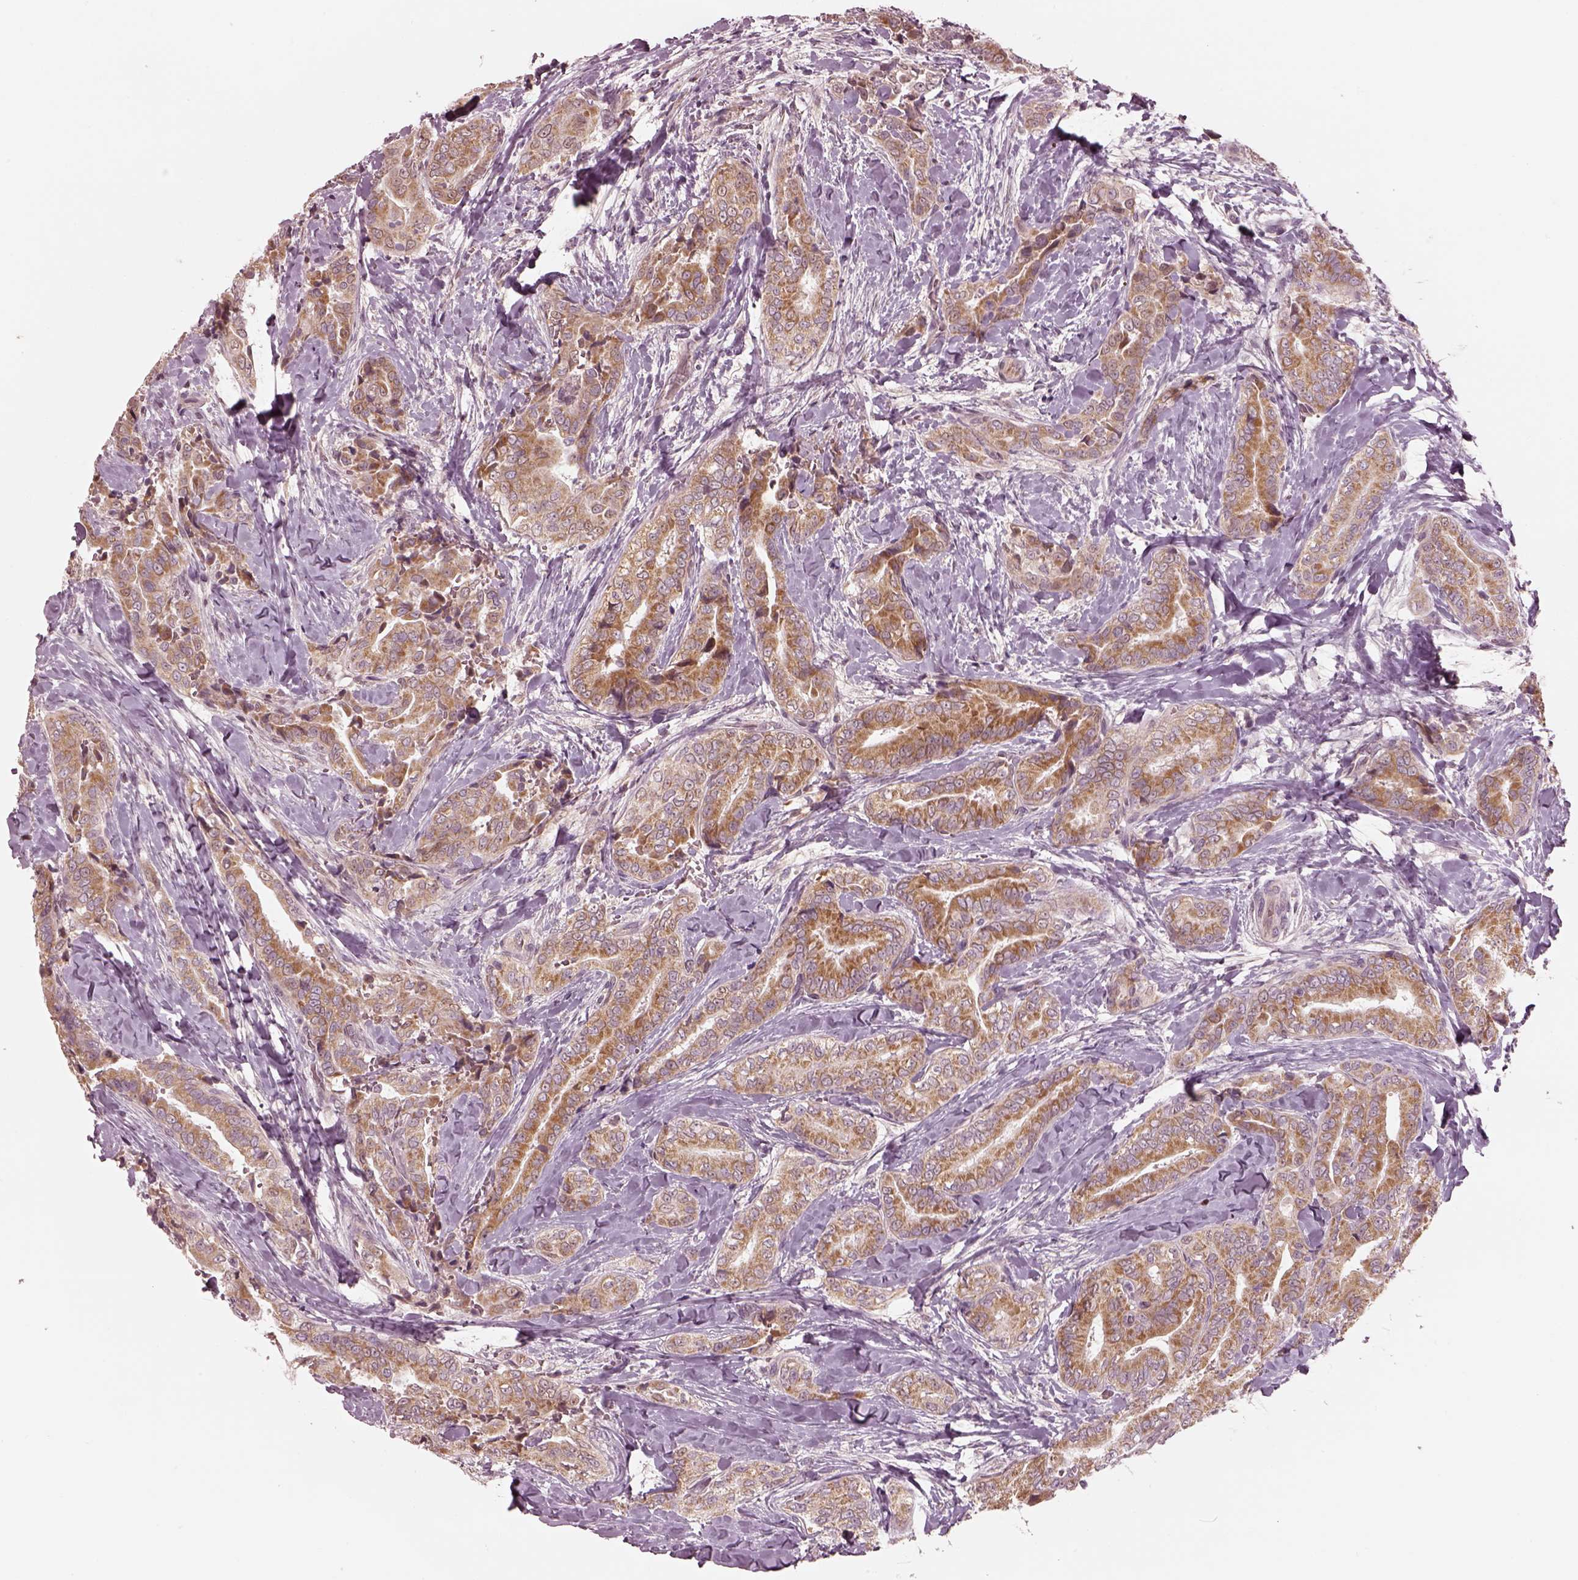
{"staining": {"intensity": "moderate", "quantity": ">75%", "location": "cytoplasmic/membranous"}, "tissue": "thyroid cancer", "cell_type": "Tumor cells", "image_type": "cancer", "snomed": [{"axis": "morphology", "description": "Papillary adenocarcinoma, NOS"}, {"axis": "topography", "description": "Thyroid gland"}], "caption": "Papillary adenocarcinoma (thyroid) tissue shows moderate cytoplasmic/membranous expression in about >75% of tumor cells, visualized by immunohistochemistry.", "gene": "IQCB1", "patient": {"sex": "male", "age": 61}}